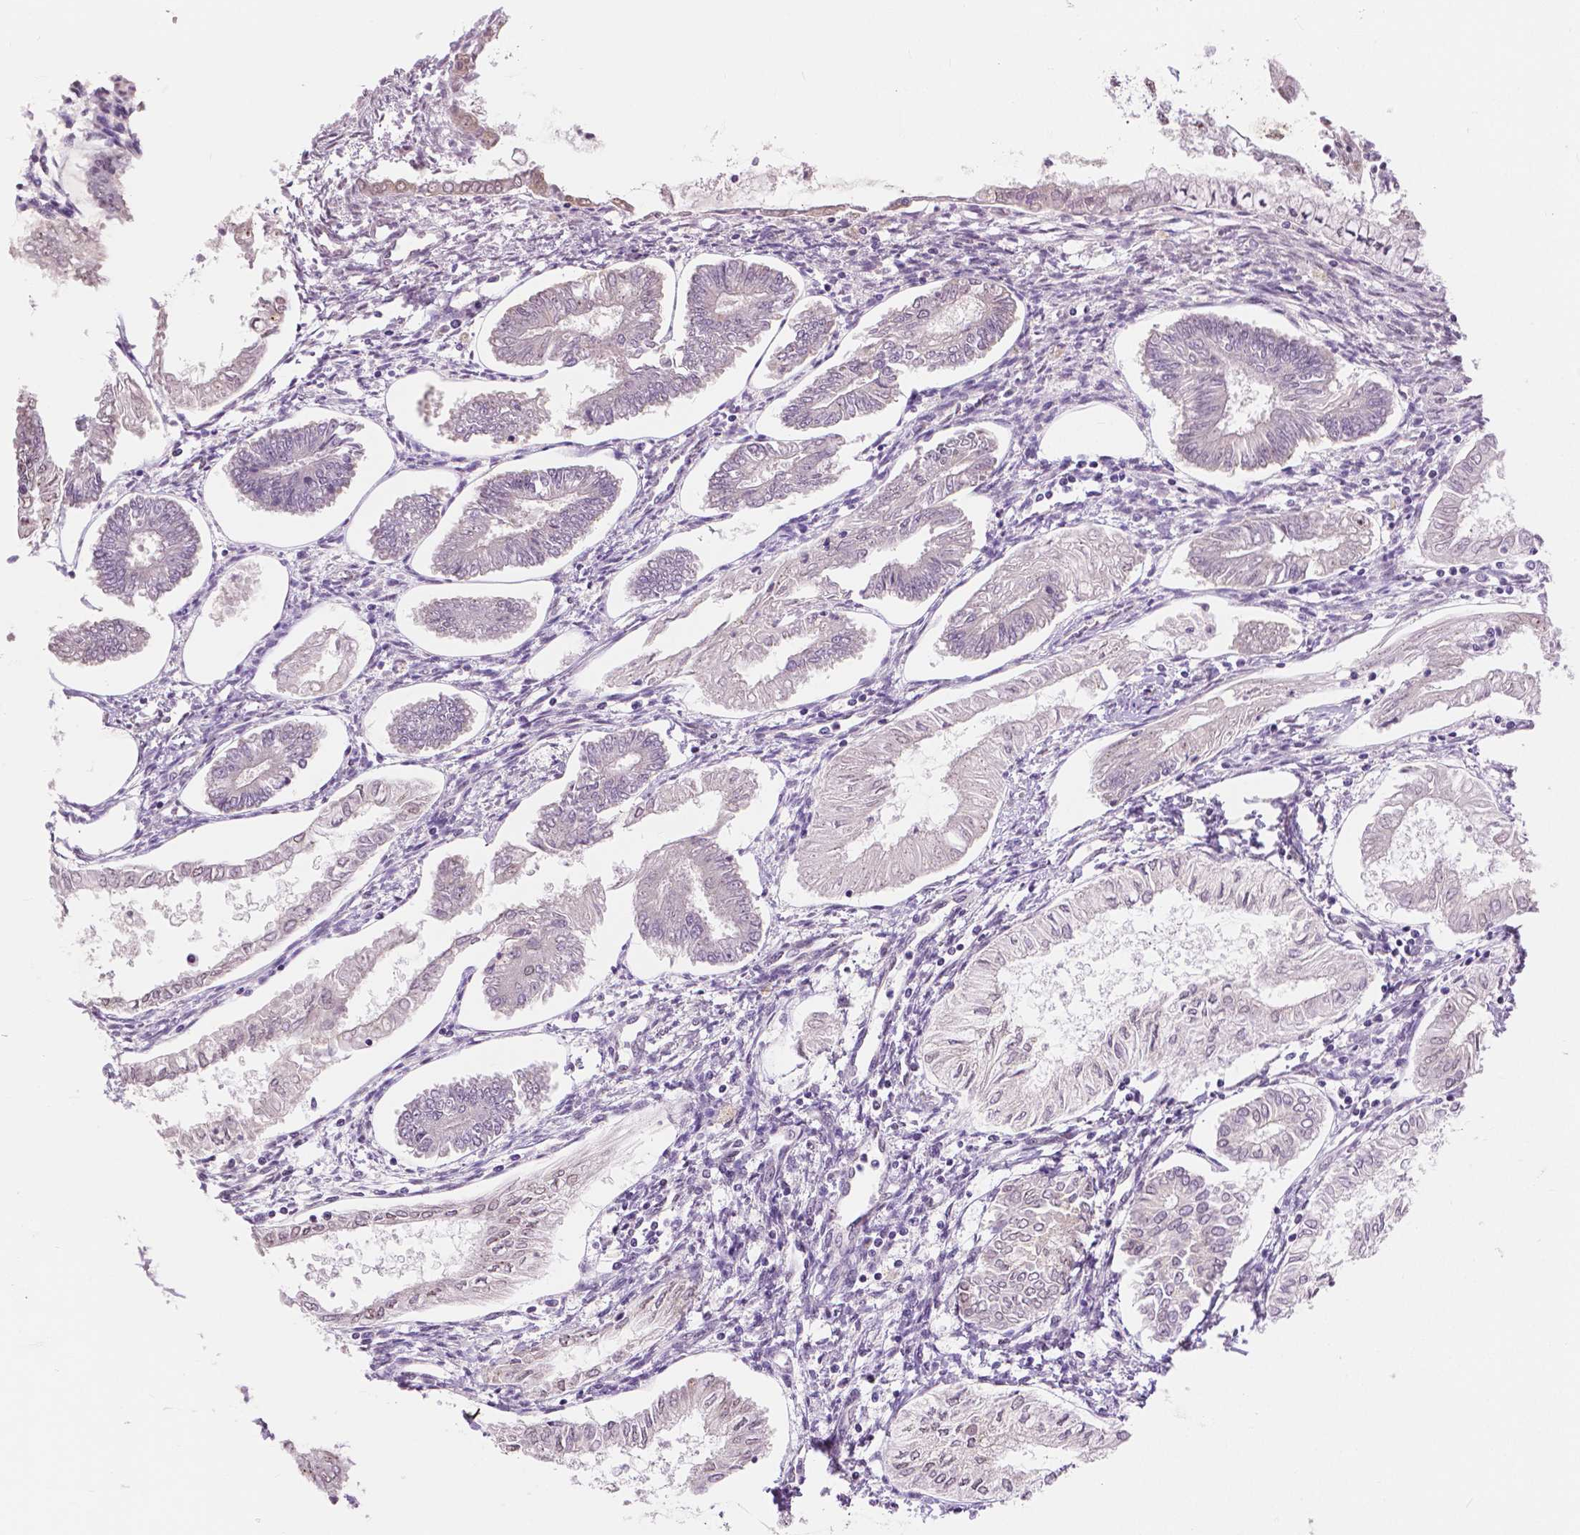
{"staining": {"intensity": "negative", "quantity": "none", "location": "none"}, "tissue": "endometrial cancer", "cell_type": "Tumor cells", "image_type": "cancer", "snomed": [{"axis": "morphology", "description": "Adenocarcinoma, NOS"}, {"axis": "topography", "description": "Endometrium"}], "caption": "A high-resolution image shows immunohistochemistry (IHC) staining of endometrial cancer, which demonstrates no significant staining in tumor cells.", "gene": "NHP2", "patient": {"sex": "female", "age": 68}}